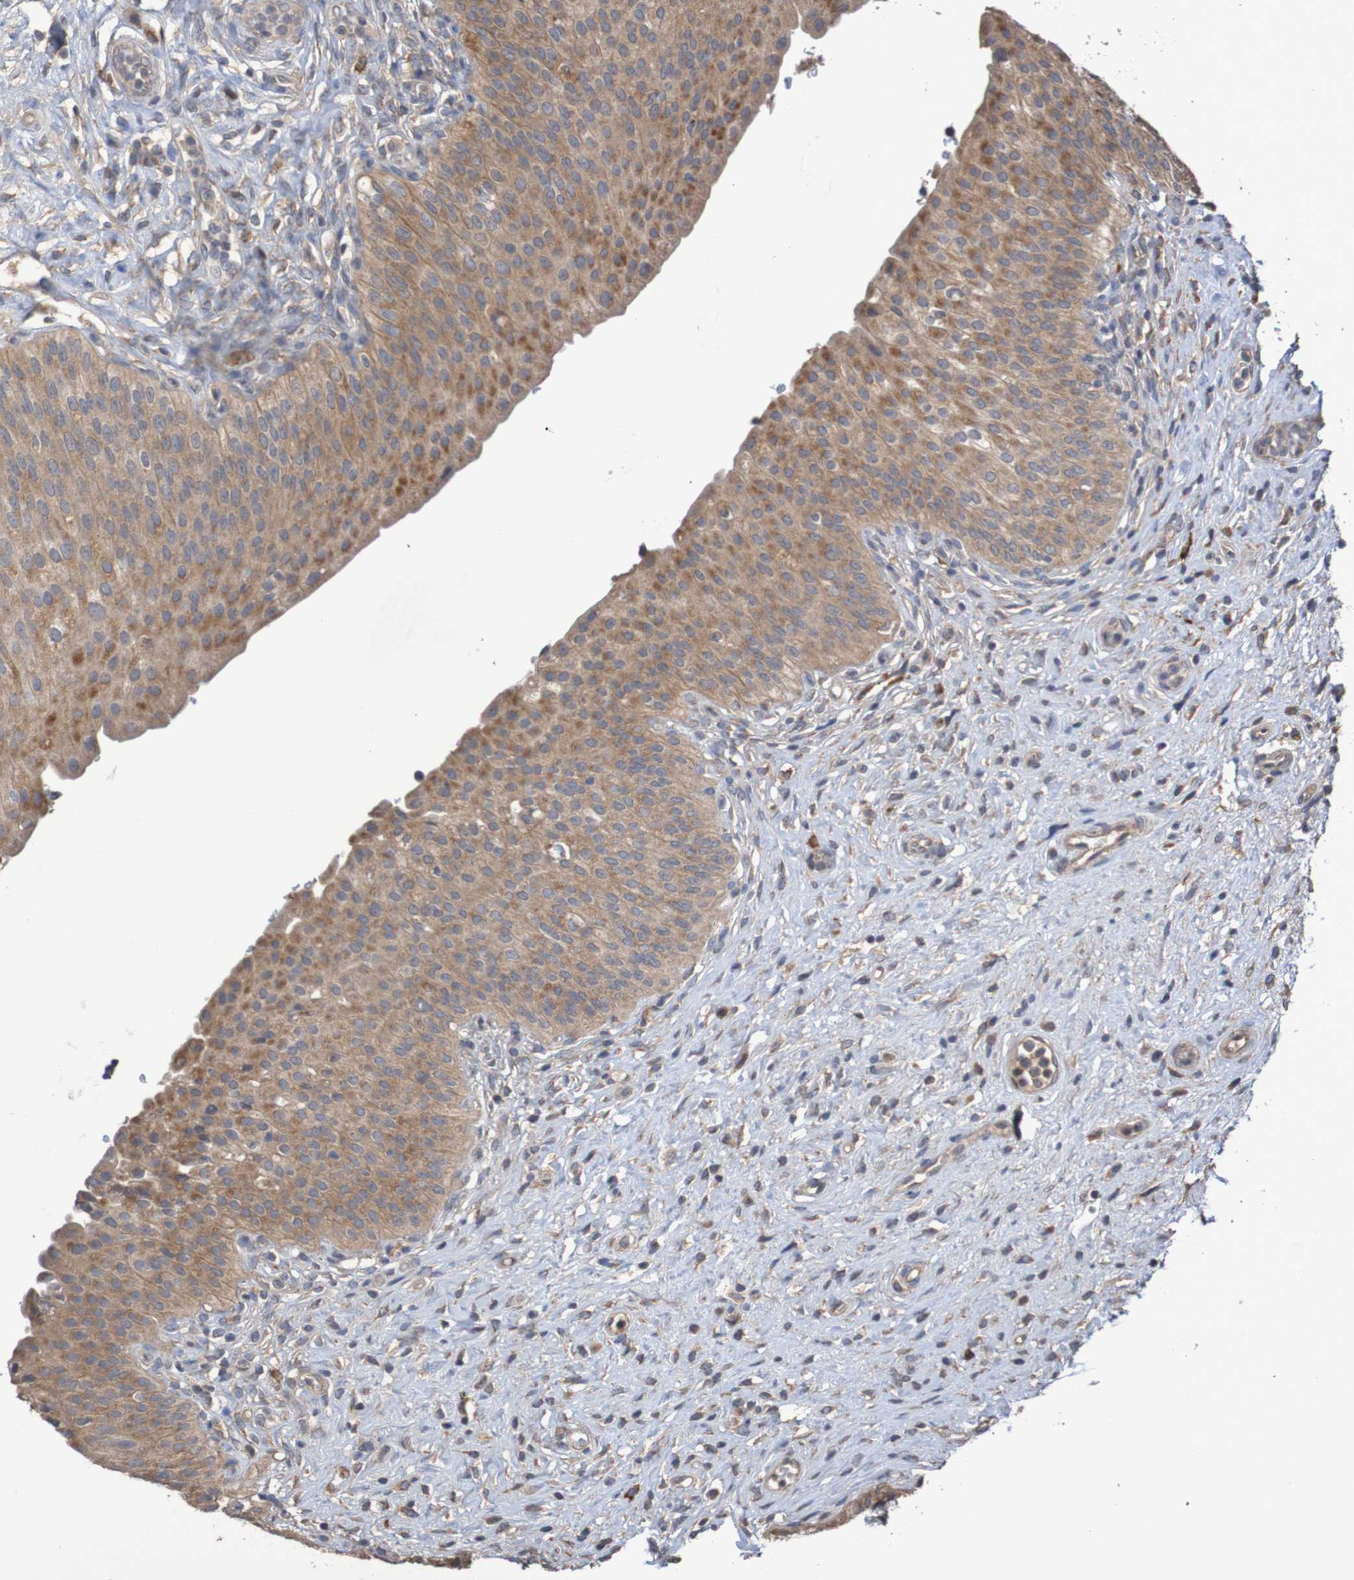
{"staining": {"intensity": "moderate", "quantity": ">75%", "location": "cytoplasmic/membranous"}, "tissue": "urinary bladder", "cell_type": "Urothelial cells", "image_type": "normal", "snomed": [{"axis": "morphology", "description": "Normal tissue, NOS"}, {"axis": "topography", "description": "Urinary bladder"}], "caption": "Immunohistochemistry (IHC) of benign human urinary bladder displays medium levels of moderate cytoplasmic/membranous expression in approximately >75% of urothelial cells. (DAB = brown stain, brightfield microscopy at high magnification).", "gene": "PHYH", "patient": {"sex": "male", "age": 46}}